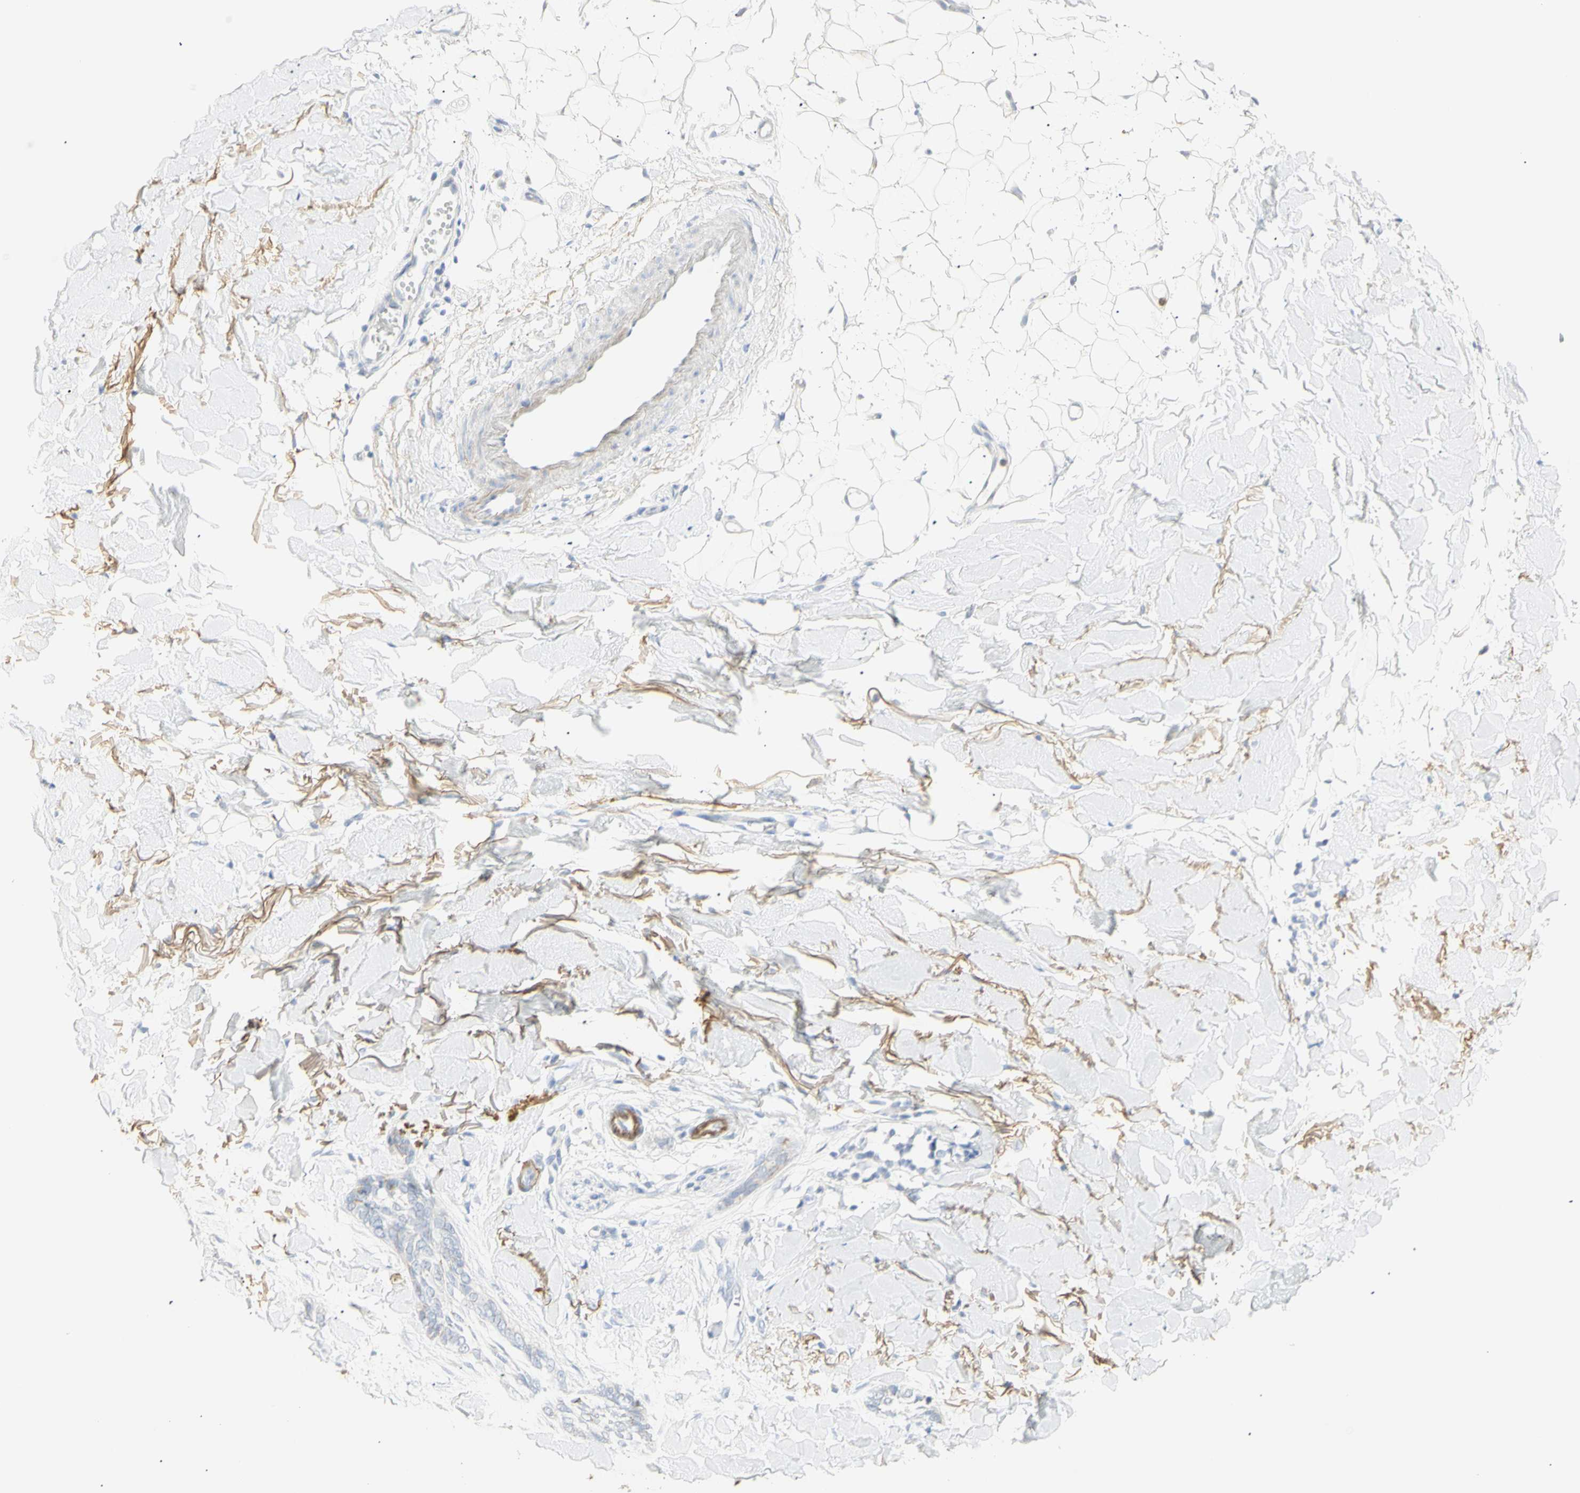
{"staining": {"intensity": "weak", "quantity": "<25%", "location": "cytoplasmic/membranous"}, "tissue": "skin cancer", "cell_type": "Tumor cells", "image_type": "cancer", "snomed": [{"axis": "morphology", "description": "Basal cell carcinoma"}, {"axis": "topography", "description": "Skin"}], "caption": "Immunohistochemistry (IHC) photomicrograph of neoplastic tissue: human skin cancer stained with DAB demonstrates no significant protein expression in tumor cells.", "gene": "B4GALNT3", "patient": {"sex": "female", "age": 58}}